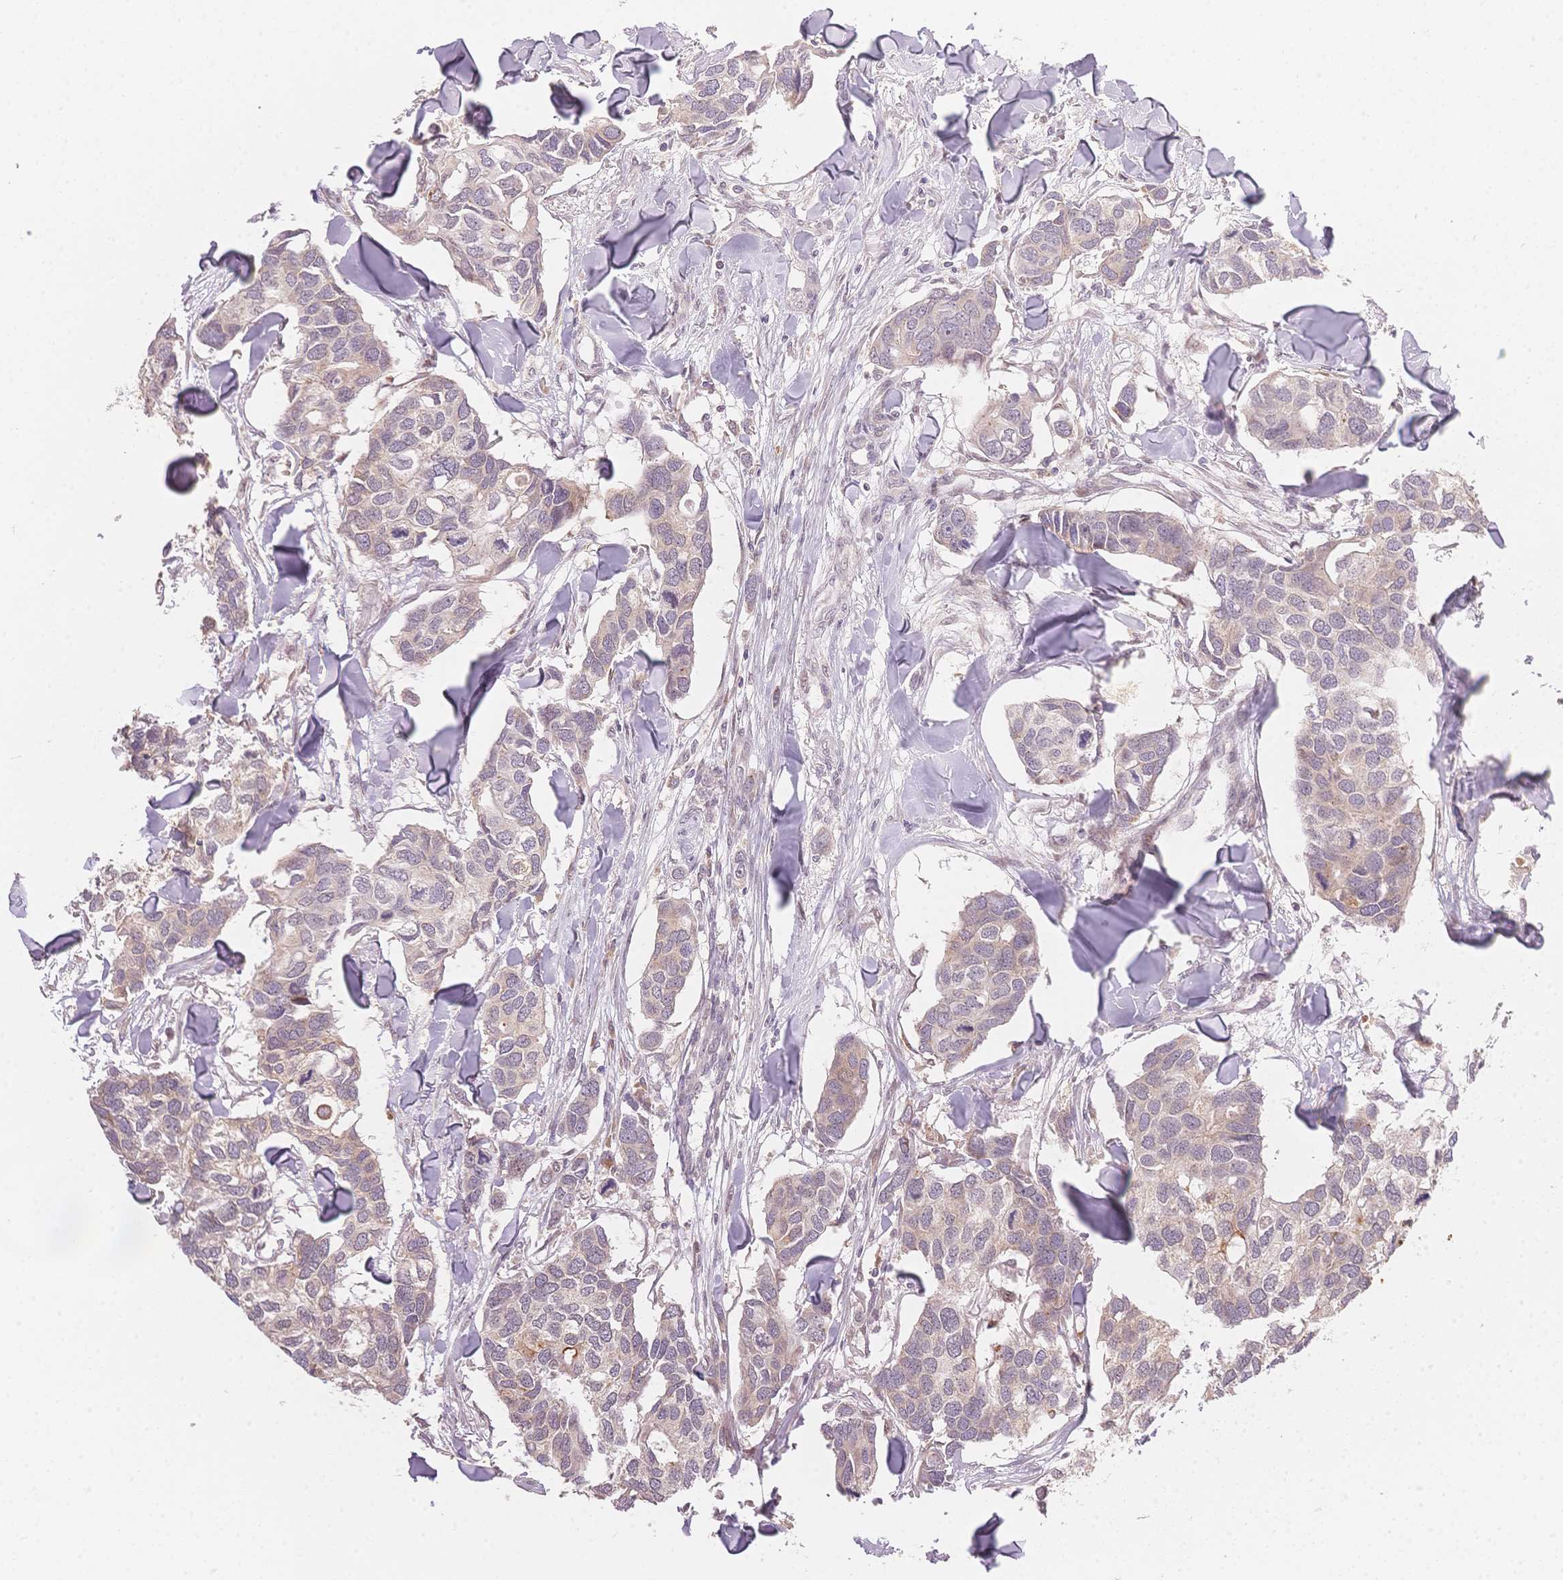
{"staining": {"intensity": "weak", "quantity": "<25%", "location": "cytoplasmic/membranous"}, "tissue": "breast cancer", "cell_type": "Tumor cells", "image_type": "cancer", "snomed": [{"axis": "morphology", "description": "Duct carcinoma"}, {"axis": "topography", "description": "Breast"}], "caption": "Breast cancer was stained to show a protein in brown. There is no significant positivity in tumor cells. (DAB IHC, high magnification).", "gene": "STK39", "patient": {"sex": "female", "age": 83}}